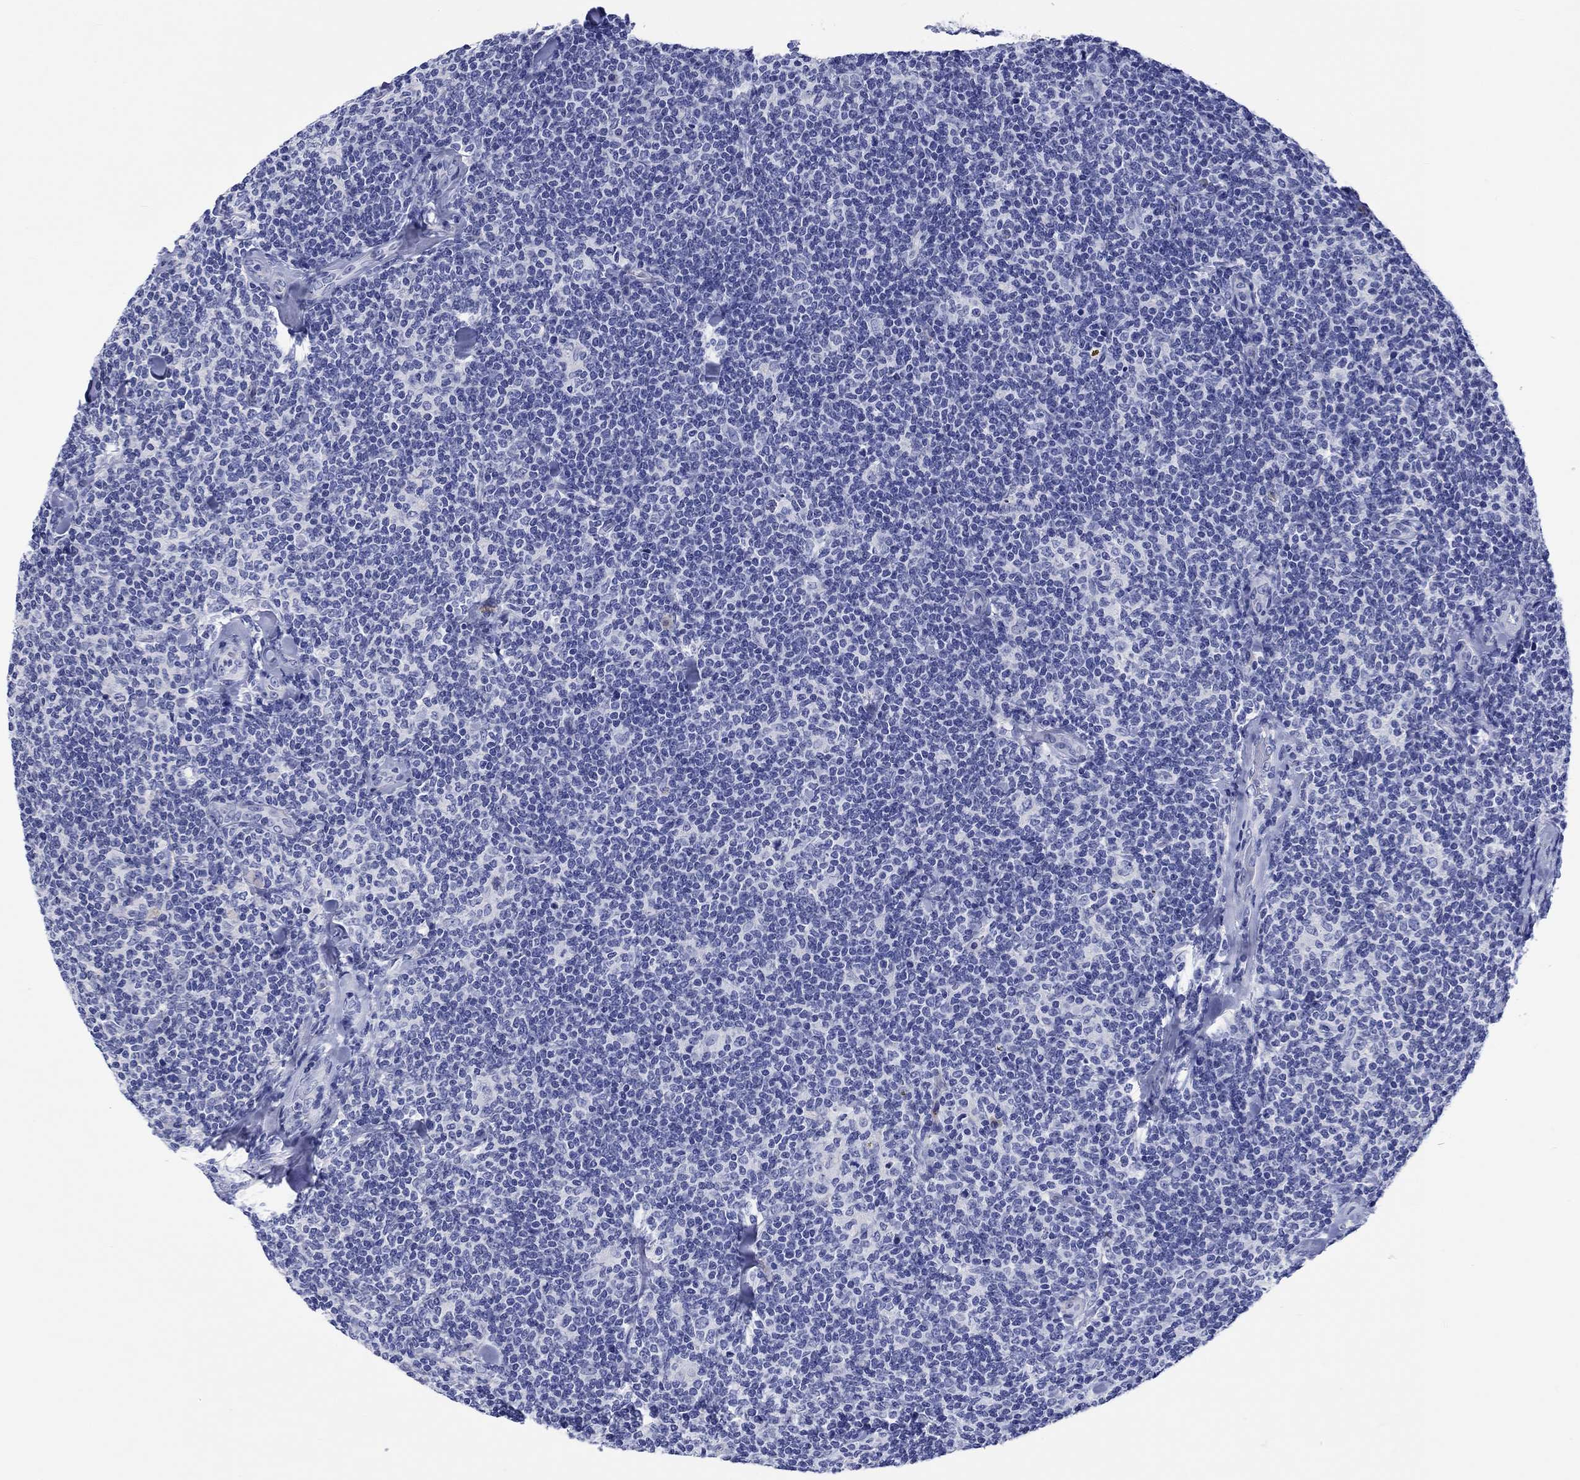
{"staining": {"intensity": "negative", "quantity": "none", "location": "none"}, "tissue": "lymphoma", "cell_type": "Tumor cells", "image_type": "cancer", "snomed": [{"axis": "morphology", "description": "Malignant lymphoma, non-Hodgkin's type, Low grade"}, {"axis": "topography", "description": "Lymph node"}], "caption": "An image of lymphoma stained for a protein displays no brown staining in tumor cells. Brightfield microscopy of immunohistochemistry stained with DAB (brown) and hematoxylin (blue), captured at high magnification.", "gene": "CACNG3", "patient": {"sex": "female", "age": 56}}